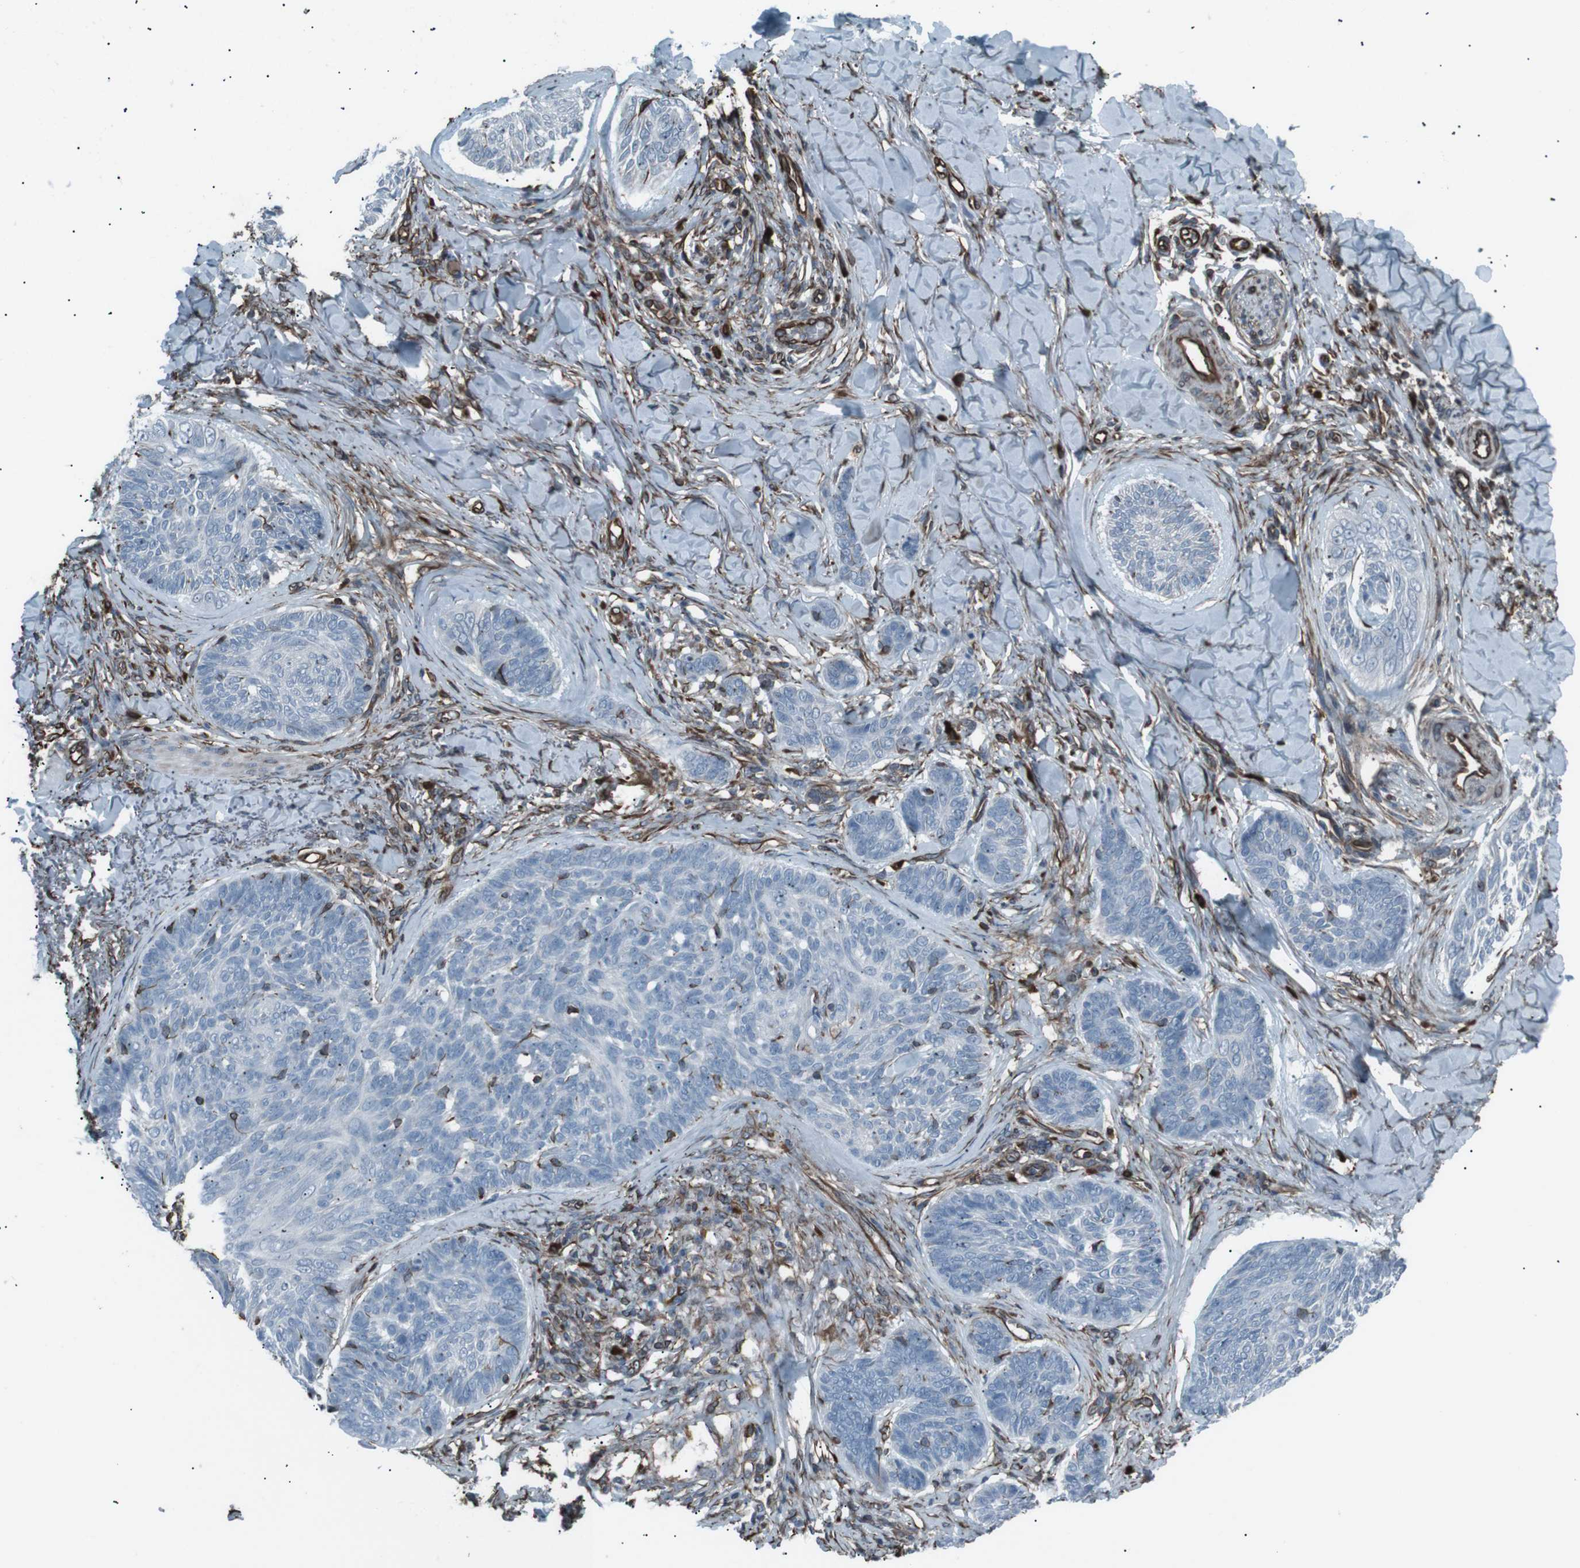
{"staining": {"intensity": "negative", "quantity": "none", "location": "none"}, "tissue": "skin cancer", "cell_type": "Tumor cells", "image_type": "cancer", "snomed": [{"axis": "morphology", "description": "Basal cell carcinoma"}, {"axis": "topography", "description": "Skin"}], "caption": "Immunohistochemical staining of skin basal cell carcinoma displays no significant positivity in tumor cells.", "gene": "TMEM141", "patient": {"sex": "male", "age": 43}}